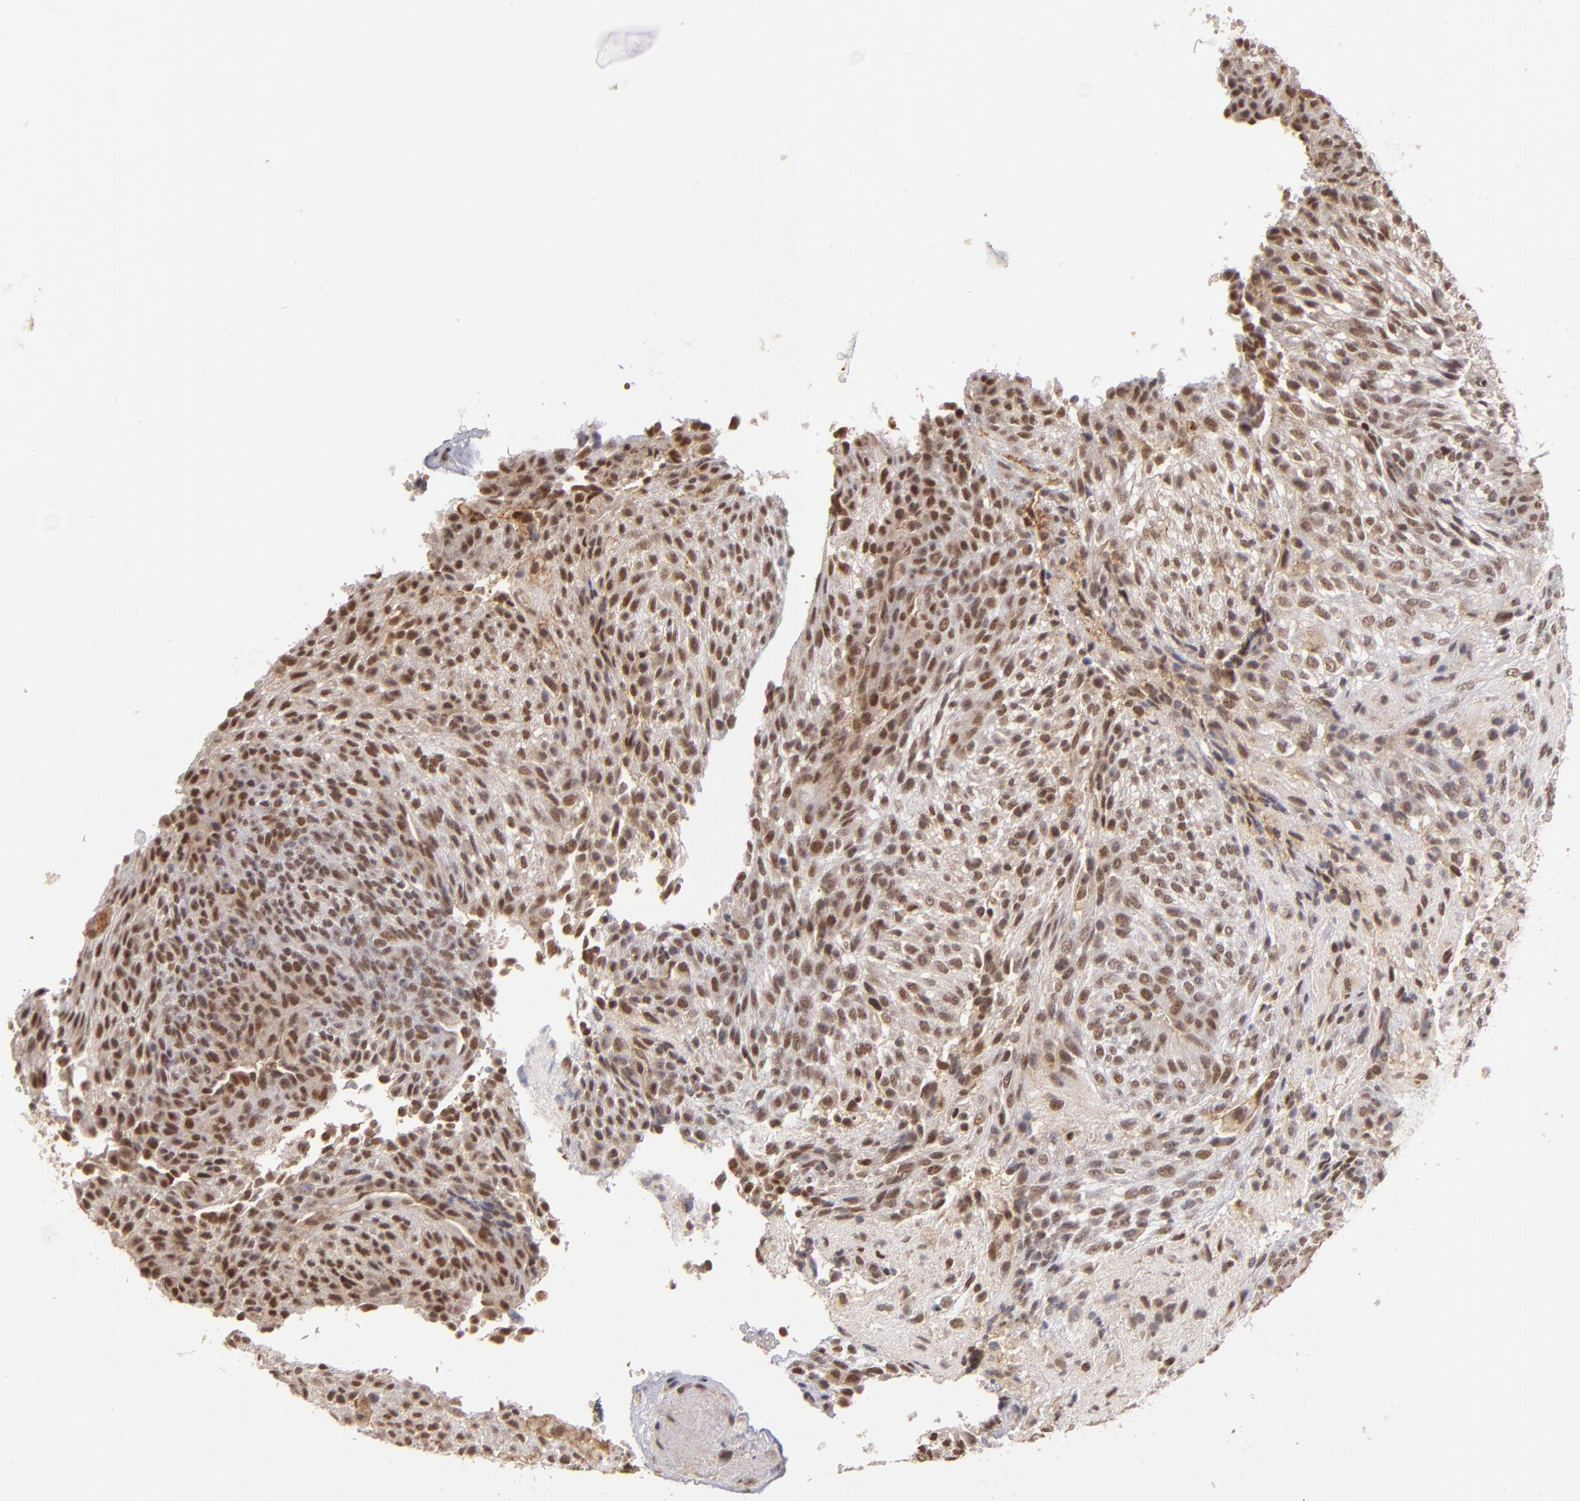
{"staining": {"intensity": "moderate", "quantity": ">75%", "location": "nuclear"}, "tissue": "glioma", "cell_type": "Tumor cells", "image_type": "cancer", "snomed": [{"axis": "morphology", "description": "Glioma, malignant, High grade"}, {"axis": "topography", "description": "Cerebral cortex"}], "caption": "This micrograph exhibits immunohistochemistry (IHC) staining of human high-grade glioma (malignant), with medium moderate nuclear expression in about >75% of tumor cells.", "gene": "NFE2", "patient": {"sex": "female", "age": 55}}